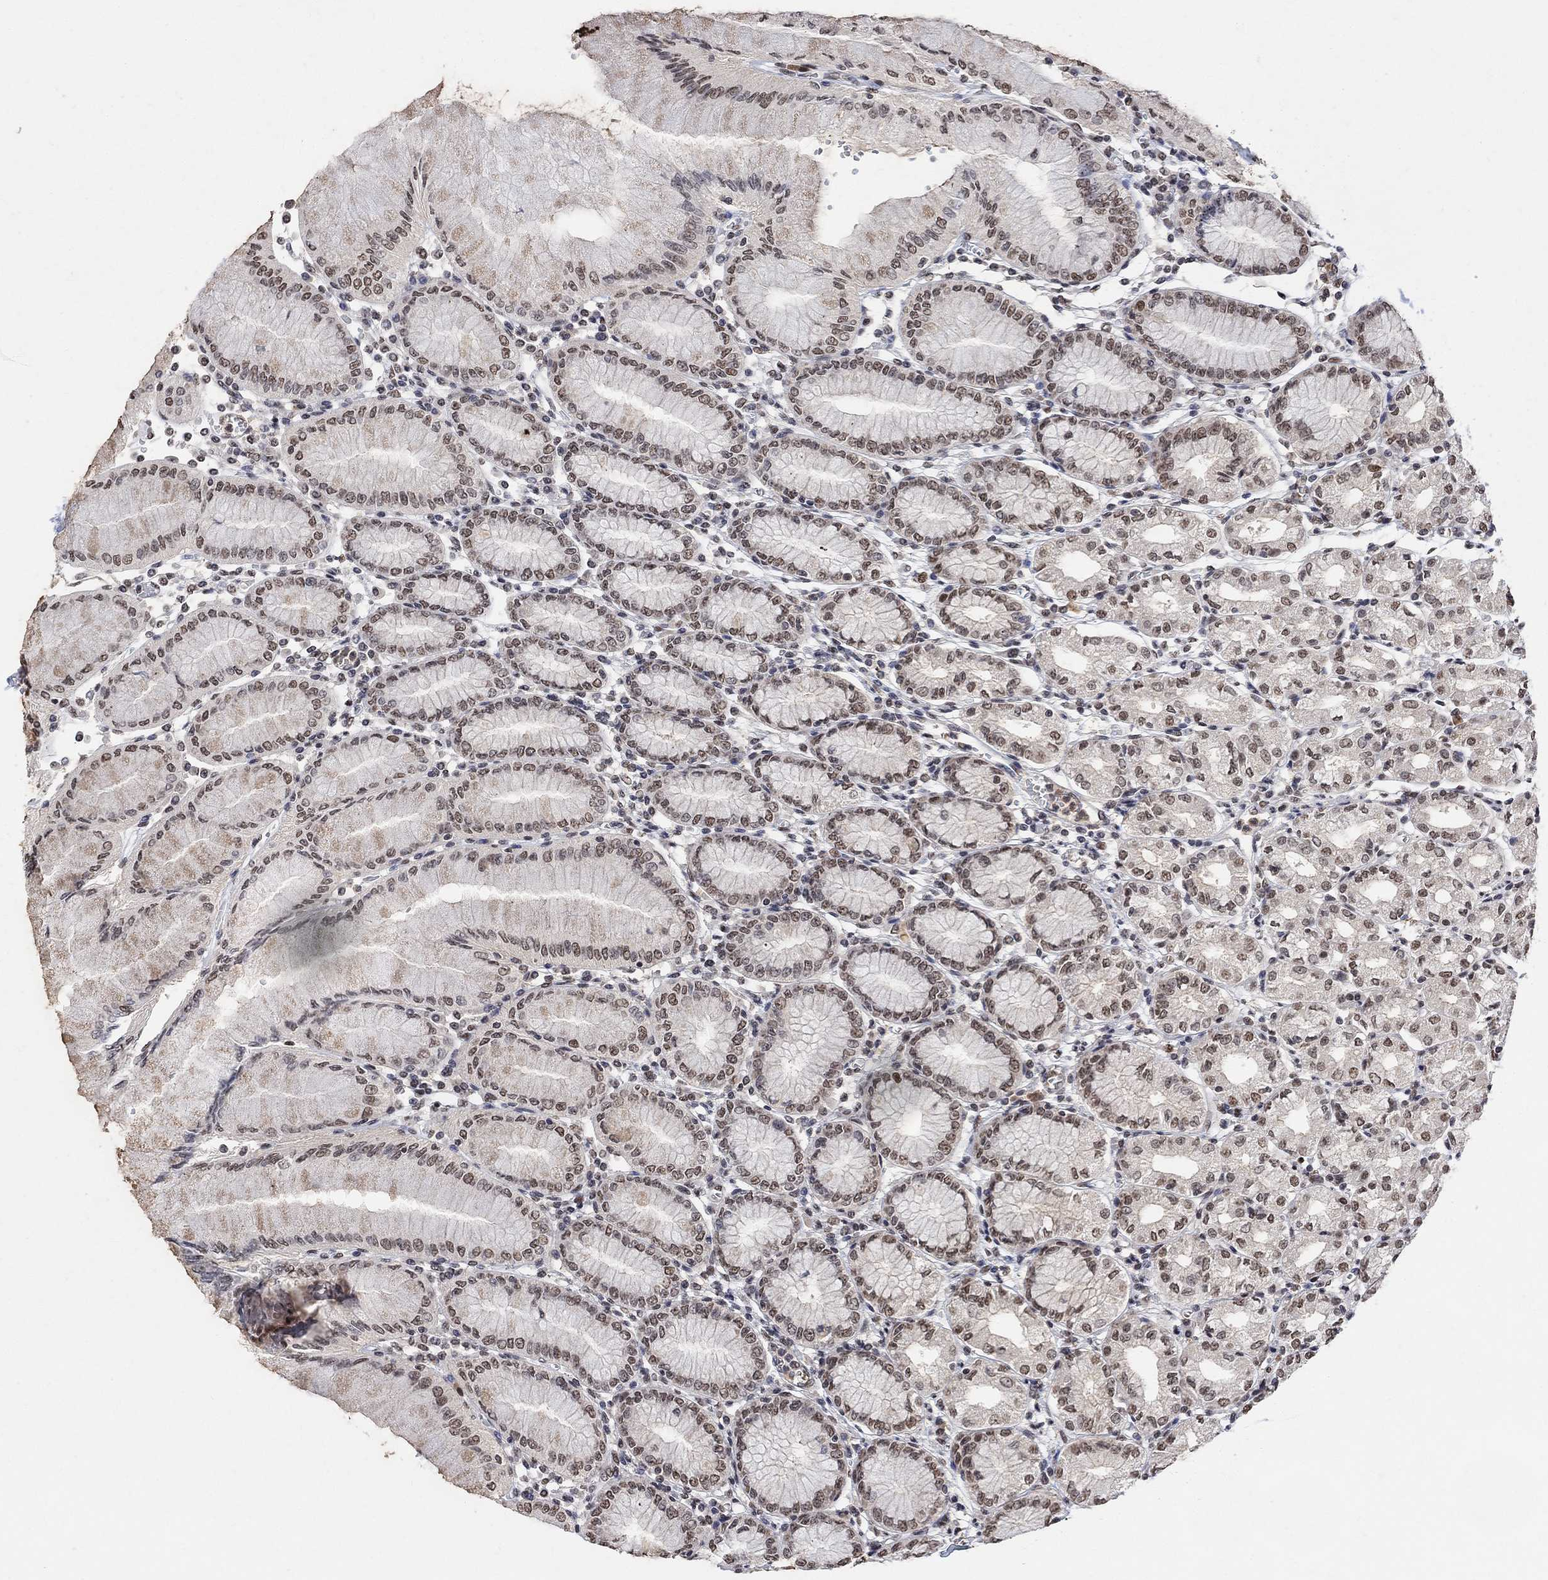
{"staining": {"intensity": "strong", "quantity": "<25%", "location": "nuclear"}, "tissue": "stomach", "cell_type": "Glandular cells", "image_type": "normal", "snomed": [{"axis": "morphology", "description": "Normal tissue, NOS"}, {"axis": "topography", "description": "Skeletal muscle"}, {"axis": "topography", "description": "Stomach"}], "caption": "An immunohistochemistry (IHC) image of normal tissue is shown. Protein staining in brown shows strong nuclear positivity in stomach within glandular cells.", "gene": "E4F1", "patient": {"sex": "female", "age": 57}}